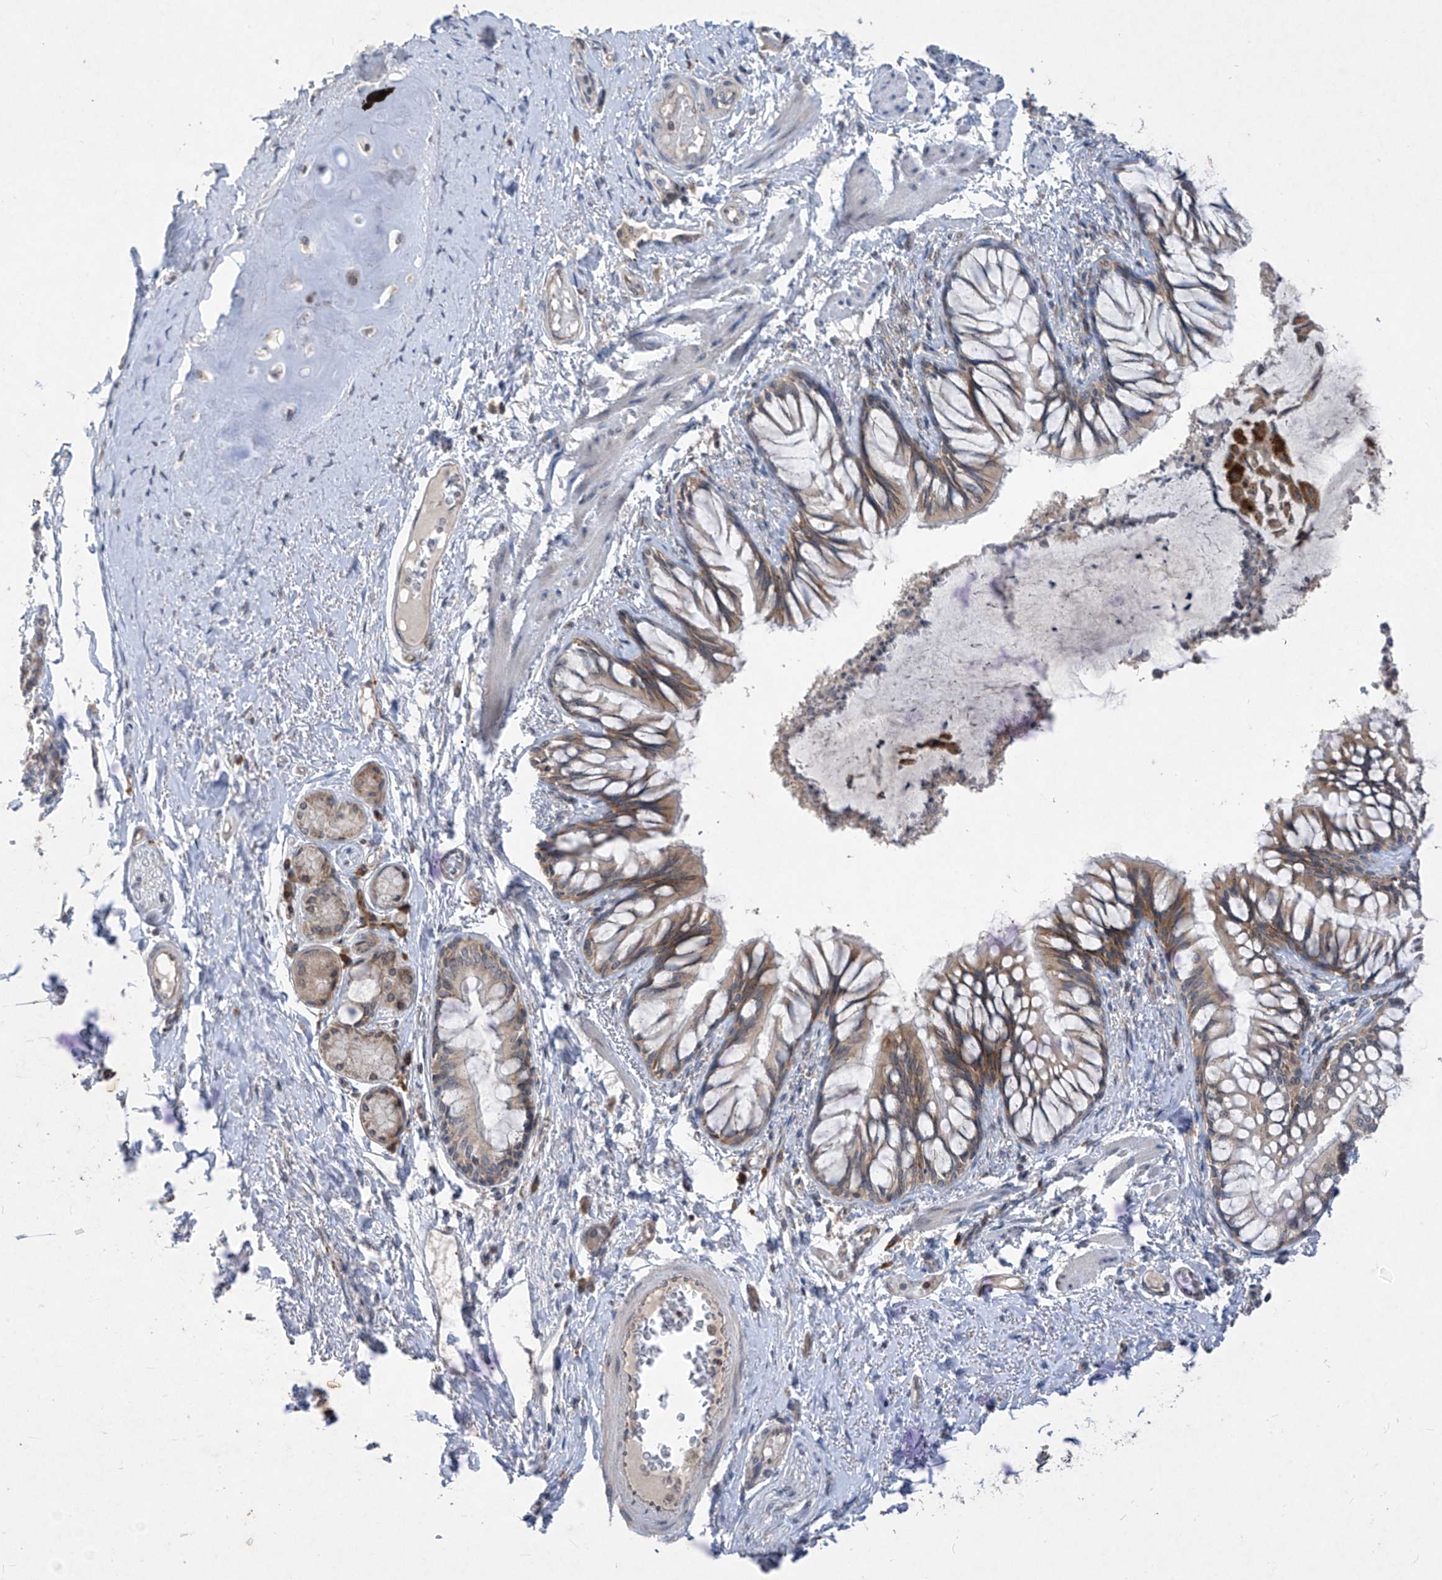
{"staining": {"intensity": "weak", "quantity": ">75%", "location": "cytoplasmic/membranous"}, "tissue": "bronchus", "cell_type": "Respiratory epithelial cells", "image_type": "normal", "snomed": [{"axis": "morphology", "description": "Normal tissue, NOS"}, {"axis": "topography", "description": "Cartilage tissue"}, {"axis": "topography", "description": "Bronchus"}, {"axis": "topography", "description": "Lung"}], "caption": "A brown stain highlights weak cytoplasmic/membranous expression of a protein in respiratory epithelial cells of unremarkable bronchus.", "gene": "RPL34", "patient": {"sex": "female", "age": 49}}